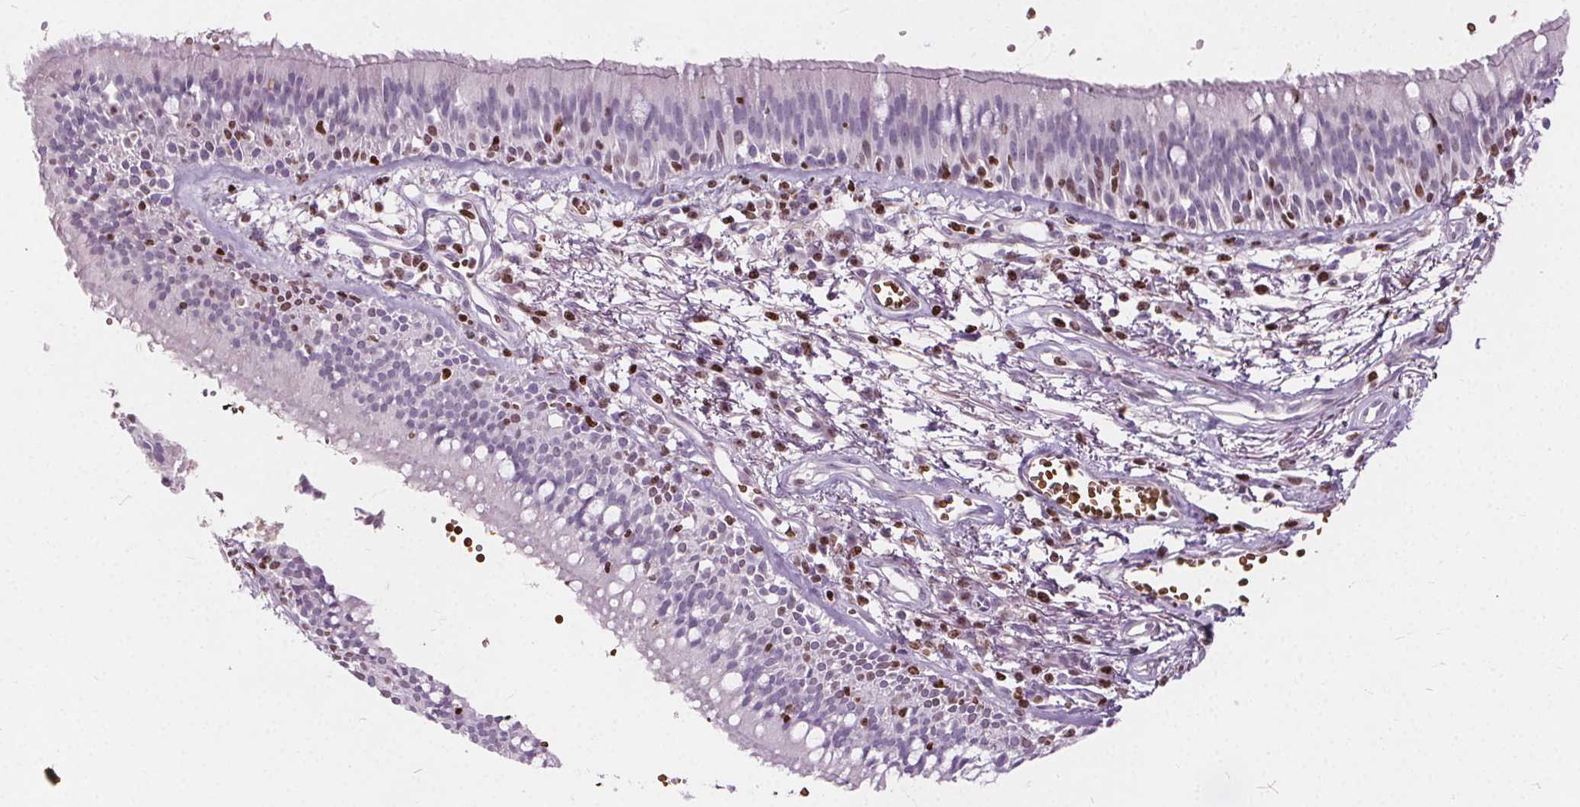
{"staining": {"intensity": "moderate", "quantity": "<25%", "location": "nuclear"}, "tissue": "bronchus", "cell_type": "Respiratory epithelial cells", "image_type": "normal", "snomed": [{"axis": "morphology", "description": "Normal tissue, NOS"}, {"axis": "morphology", "description": "Squamous cell carcinoma, NOS"}, {"axis": "topography", "description": "Cartilage tissue"}, {"axis": "topography", "description": "Bronchus"}, {"axis": "topography", "description": "Lung"}], "caption": "Approximately <25% of respiratory epithelial cells in normal bronchus demonstrate moderate nuclear protein expression as visualized by brown immunohistochemical staining.", "gene": "ISLR2", "patient": {"sex": "male", "age": 66}}